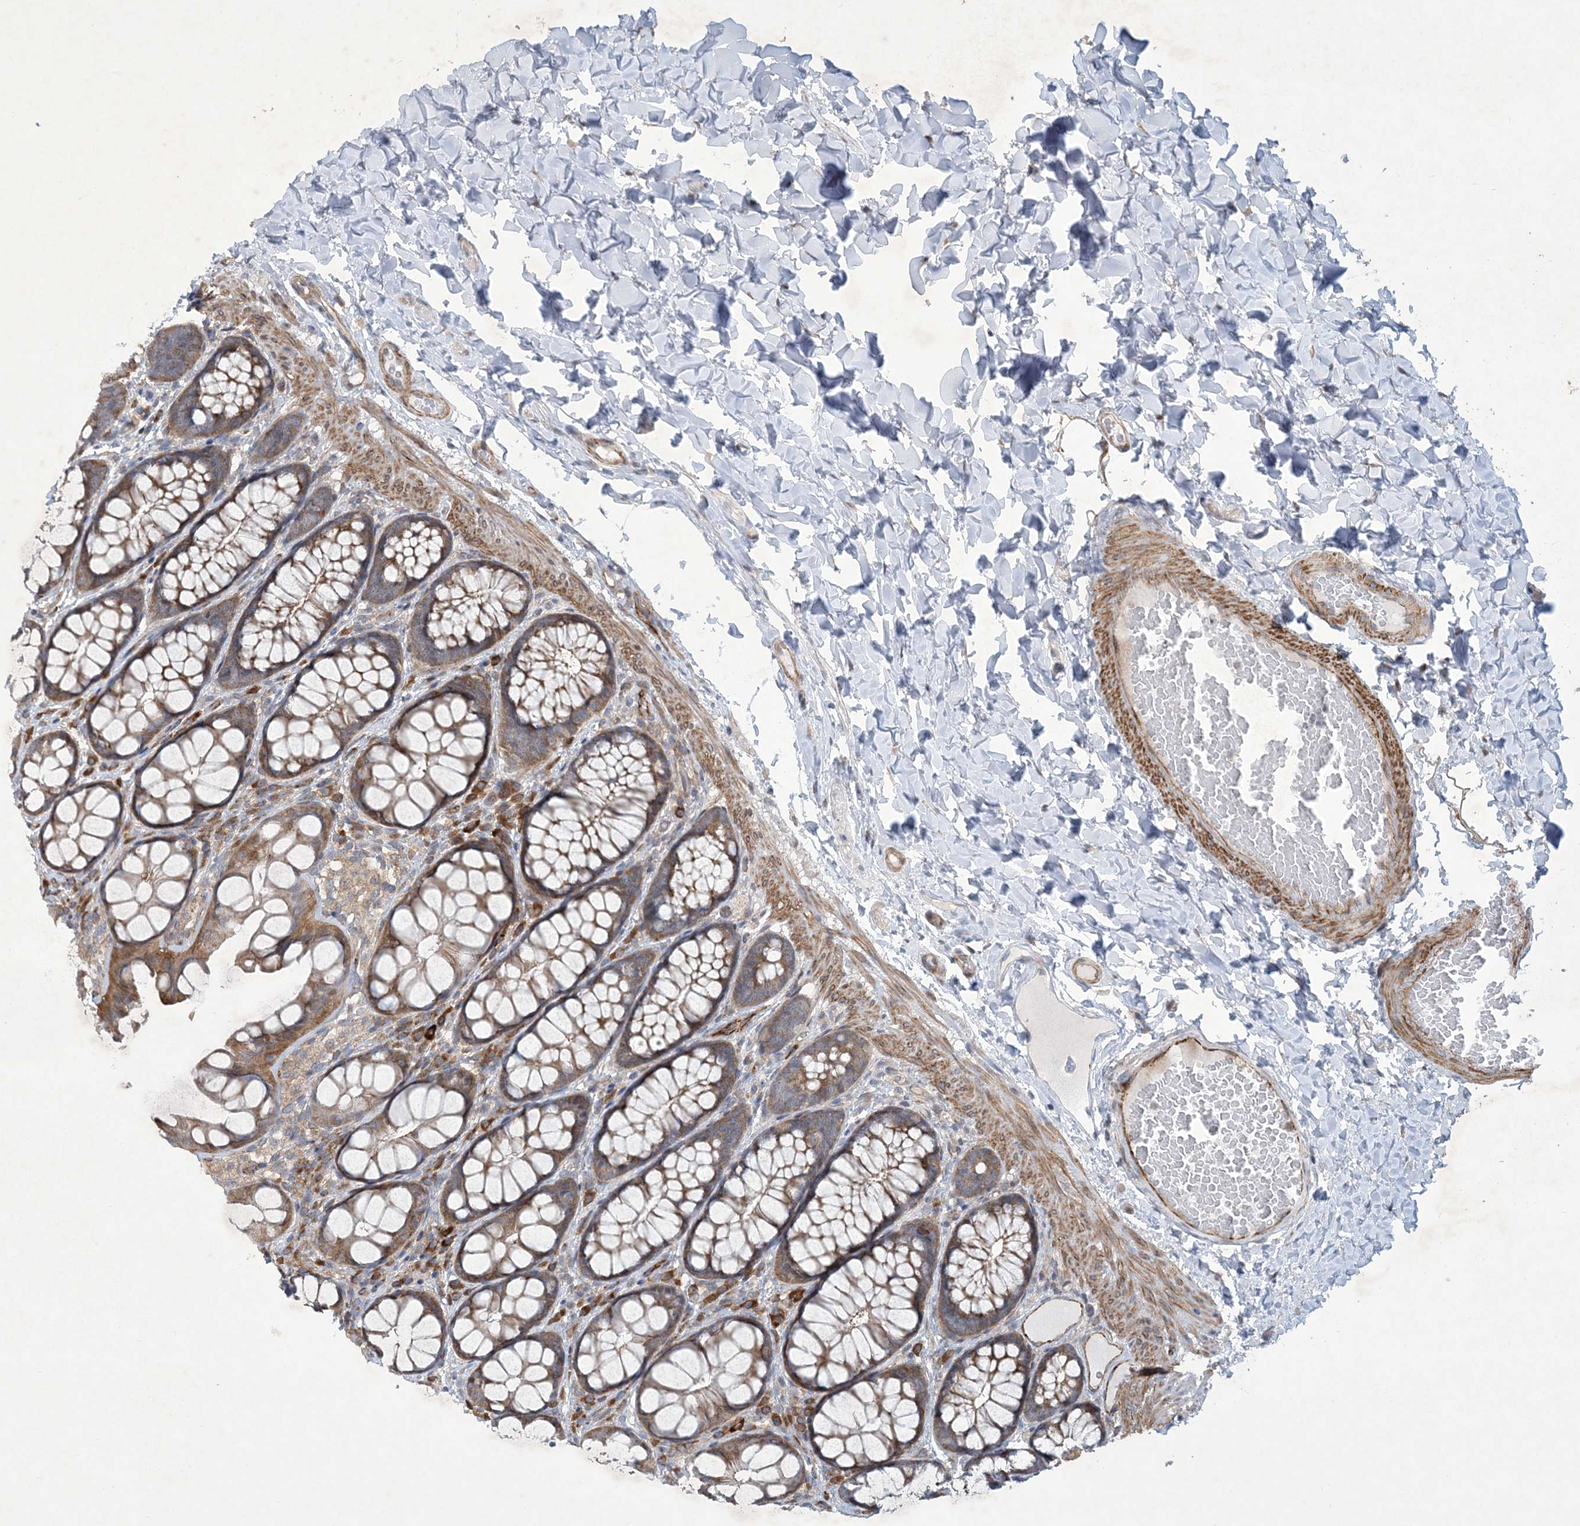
{"staining": {"intensity": "moderate", "quantity": ">75%", "location": "cytoplasmic/membranous"}, "tissue": "colon", "cell_type": "Endothelial cells", "image_type": "normal", "snomed": [{"axis": "morphology", "description": "Normal tissue, NOS"}, {"axis": "topography", "description": "Colon"}], "caption": "Benign colon was stained to show a protein in brown. There is medium levels of moderate cytoplasmic/membranous expression in approximately >75% of endothelial cells. (Stains: DAB (3,3'-diaminobenzidine) in brown, nuclei in blue, Microscopy: brightfield microscopy at high magnification).", "gene": "N4BP2", "patient": {"sex": "male", "age": 47}}